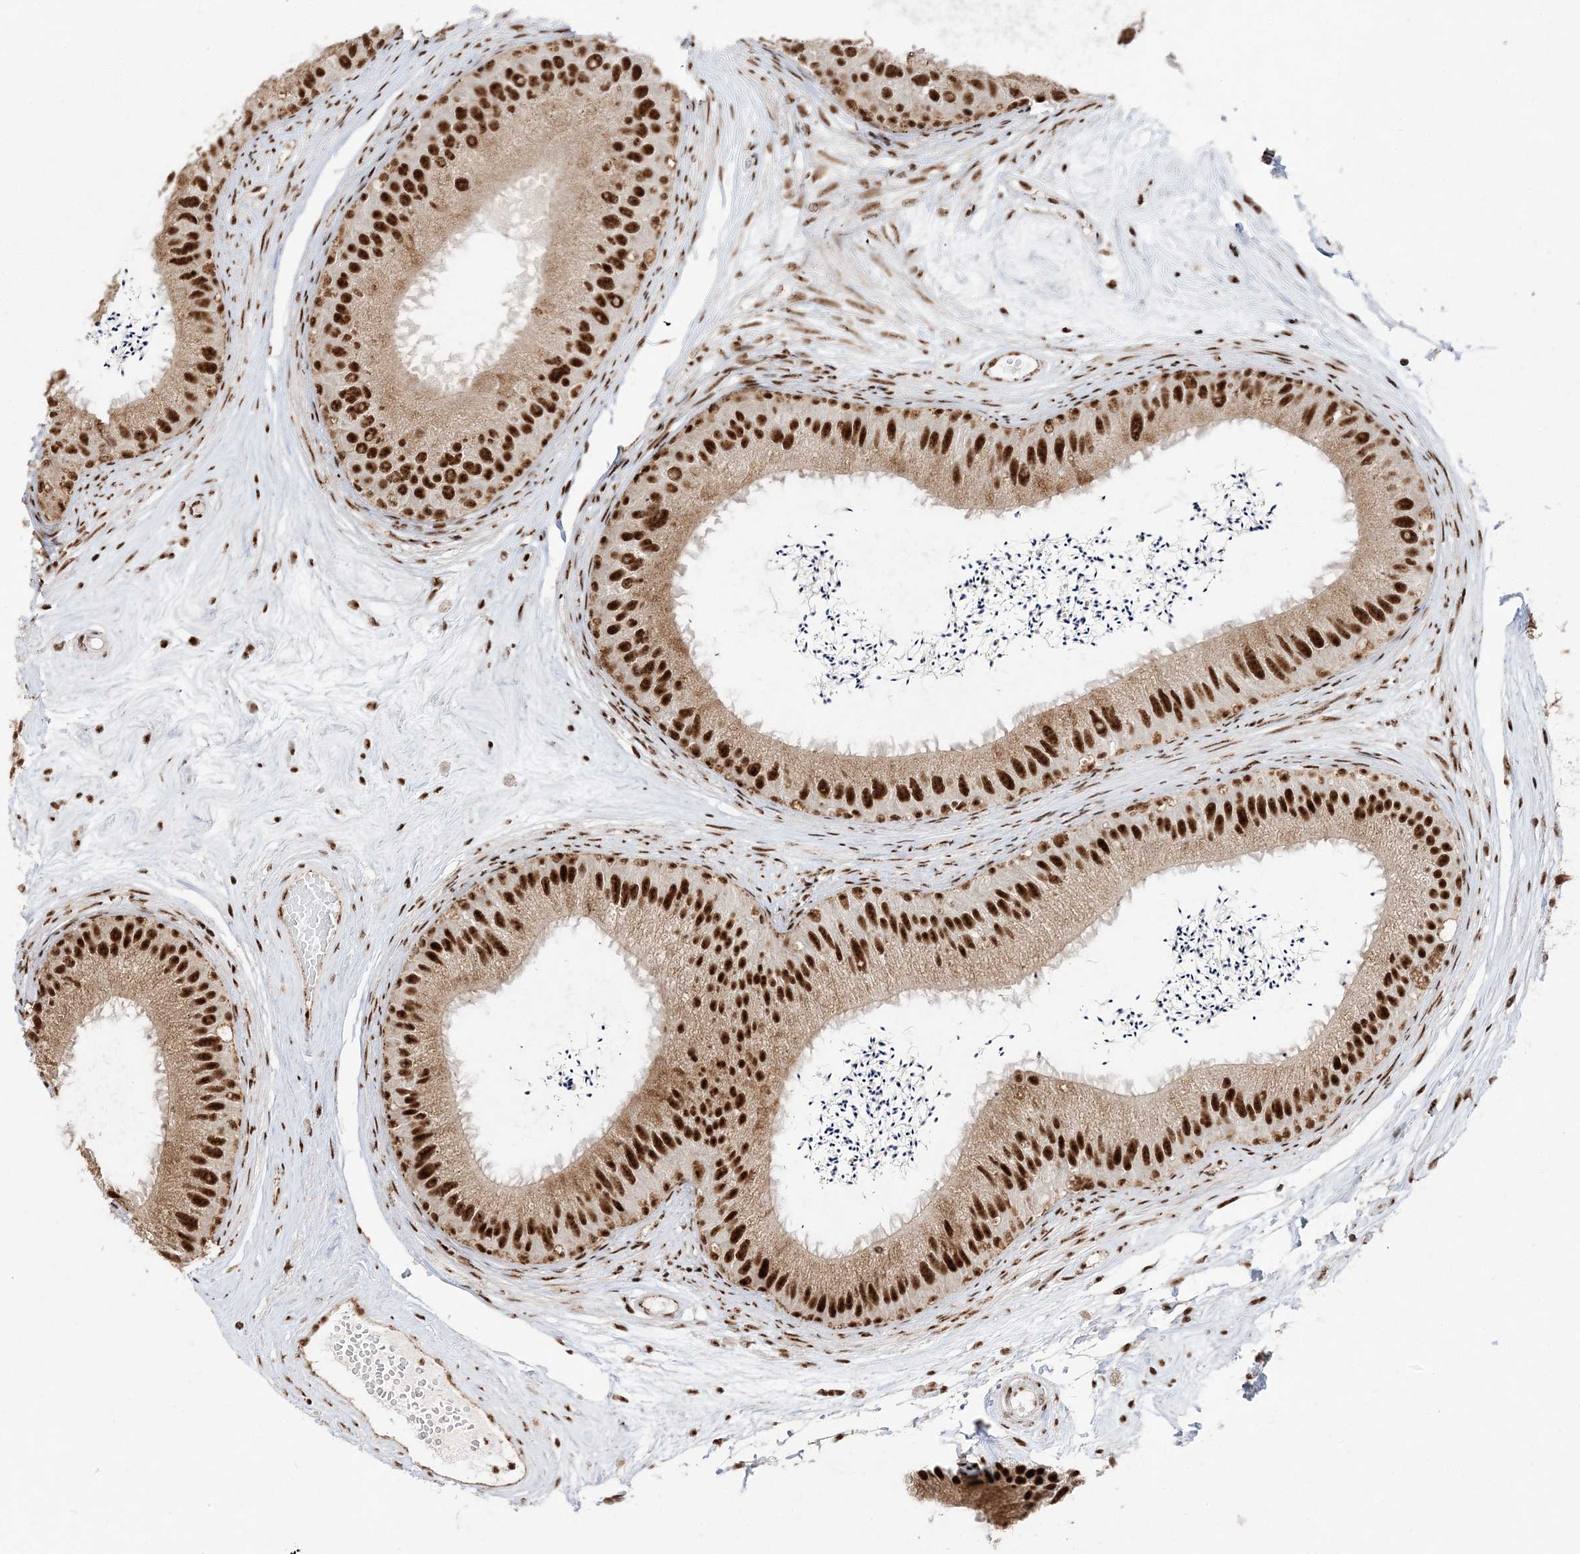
{"staining": {"intensity": "strong", "quantity": ">75%", "location": "nuclear"}, "tissue": "epididymis", "cell_type": "Glandular cells", "image_type": "normal", "snomed": [{"axis": "morphology", "description": "Normal tissue, NOS"}, {"axis": "topography", "description": "Epididymis"}], "caption": "Benign epididymis reveals strong nuclear staining in about >75% of glandular cells (DAB = brown stain, brightfield microscopy at high magnification)..", "gene": "RBM17", "patient": {"sex": "male", "age": 77}}